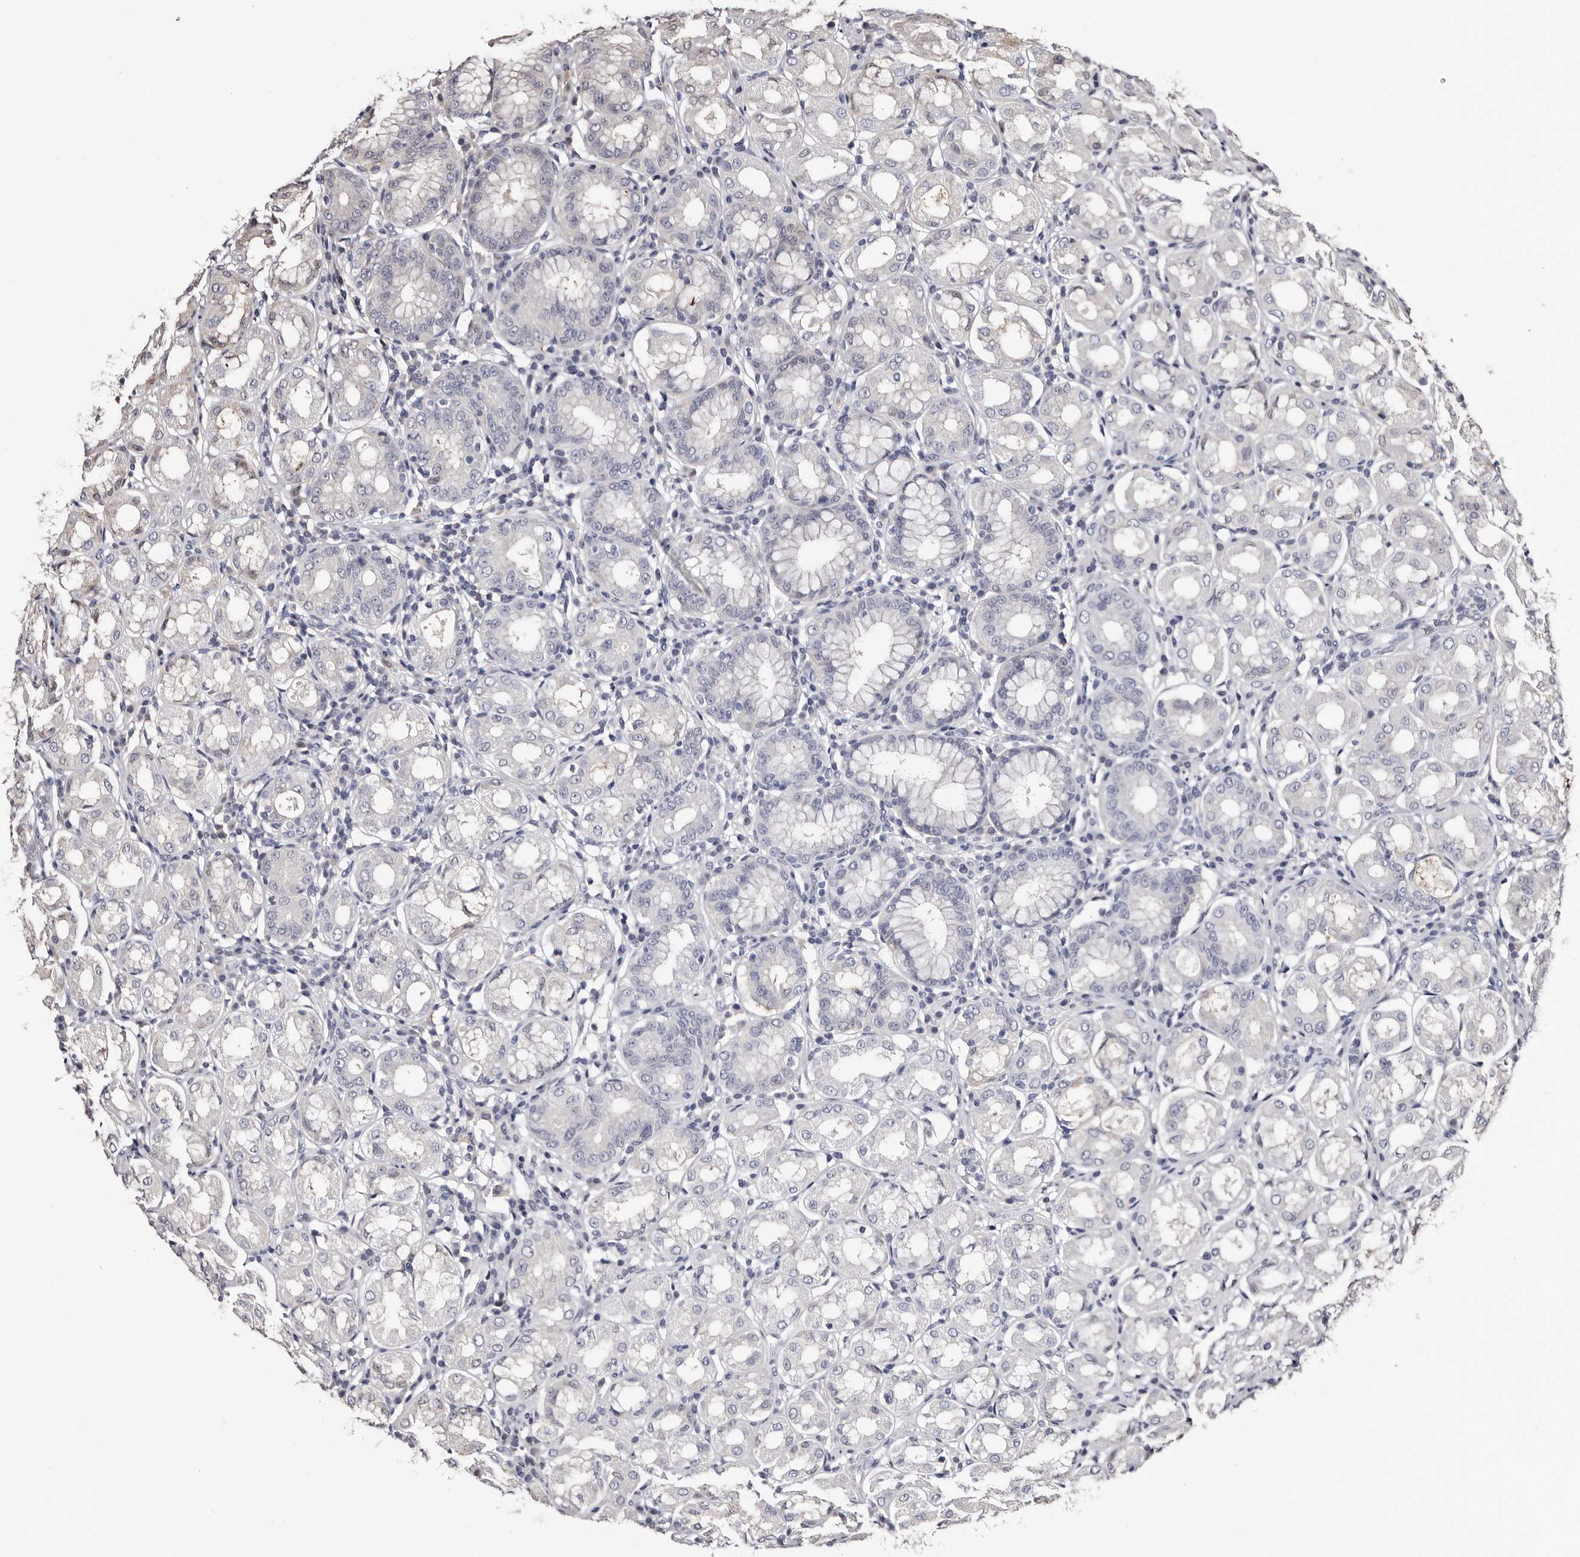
{"staining": {"intensity": "weak", "quantity": "<25%", "location": "cytoplasmic/membranous"}, "tissue": "stomach", "cell_type": "Glandular cells", "image_type": "normal", "snomed": [{"axis": "morphology", "description": "Normal tissue, NOS"}, {"axis": "topography", "description": "Stomach"}, {"axis": "topography", "description": "Stomach, lower"}], "caption": "This is an IHC image of unremarkable human stomach. There is no expression in glandular cells.", "gene": "DNPH1", "patient": {"sex": "female", "age": 56}}